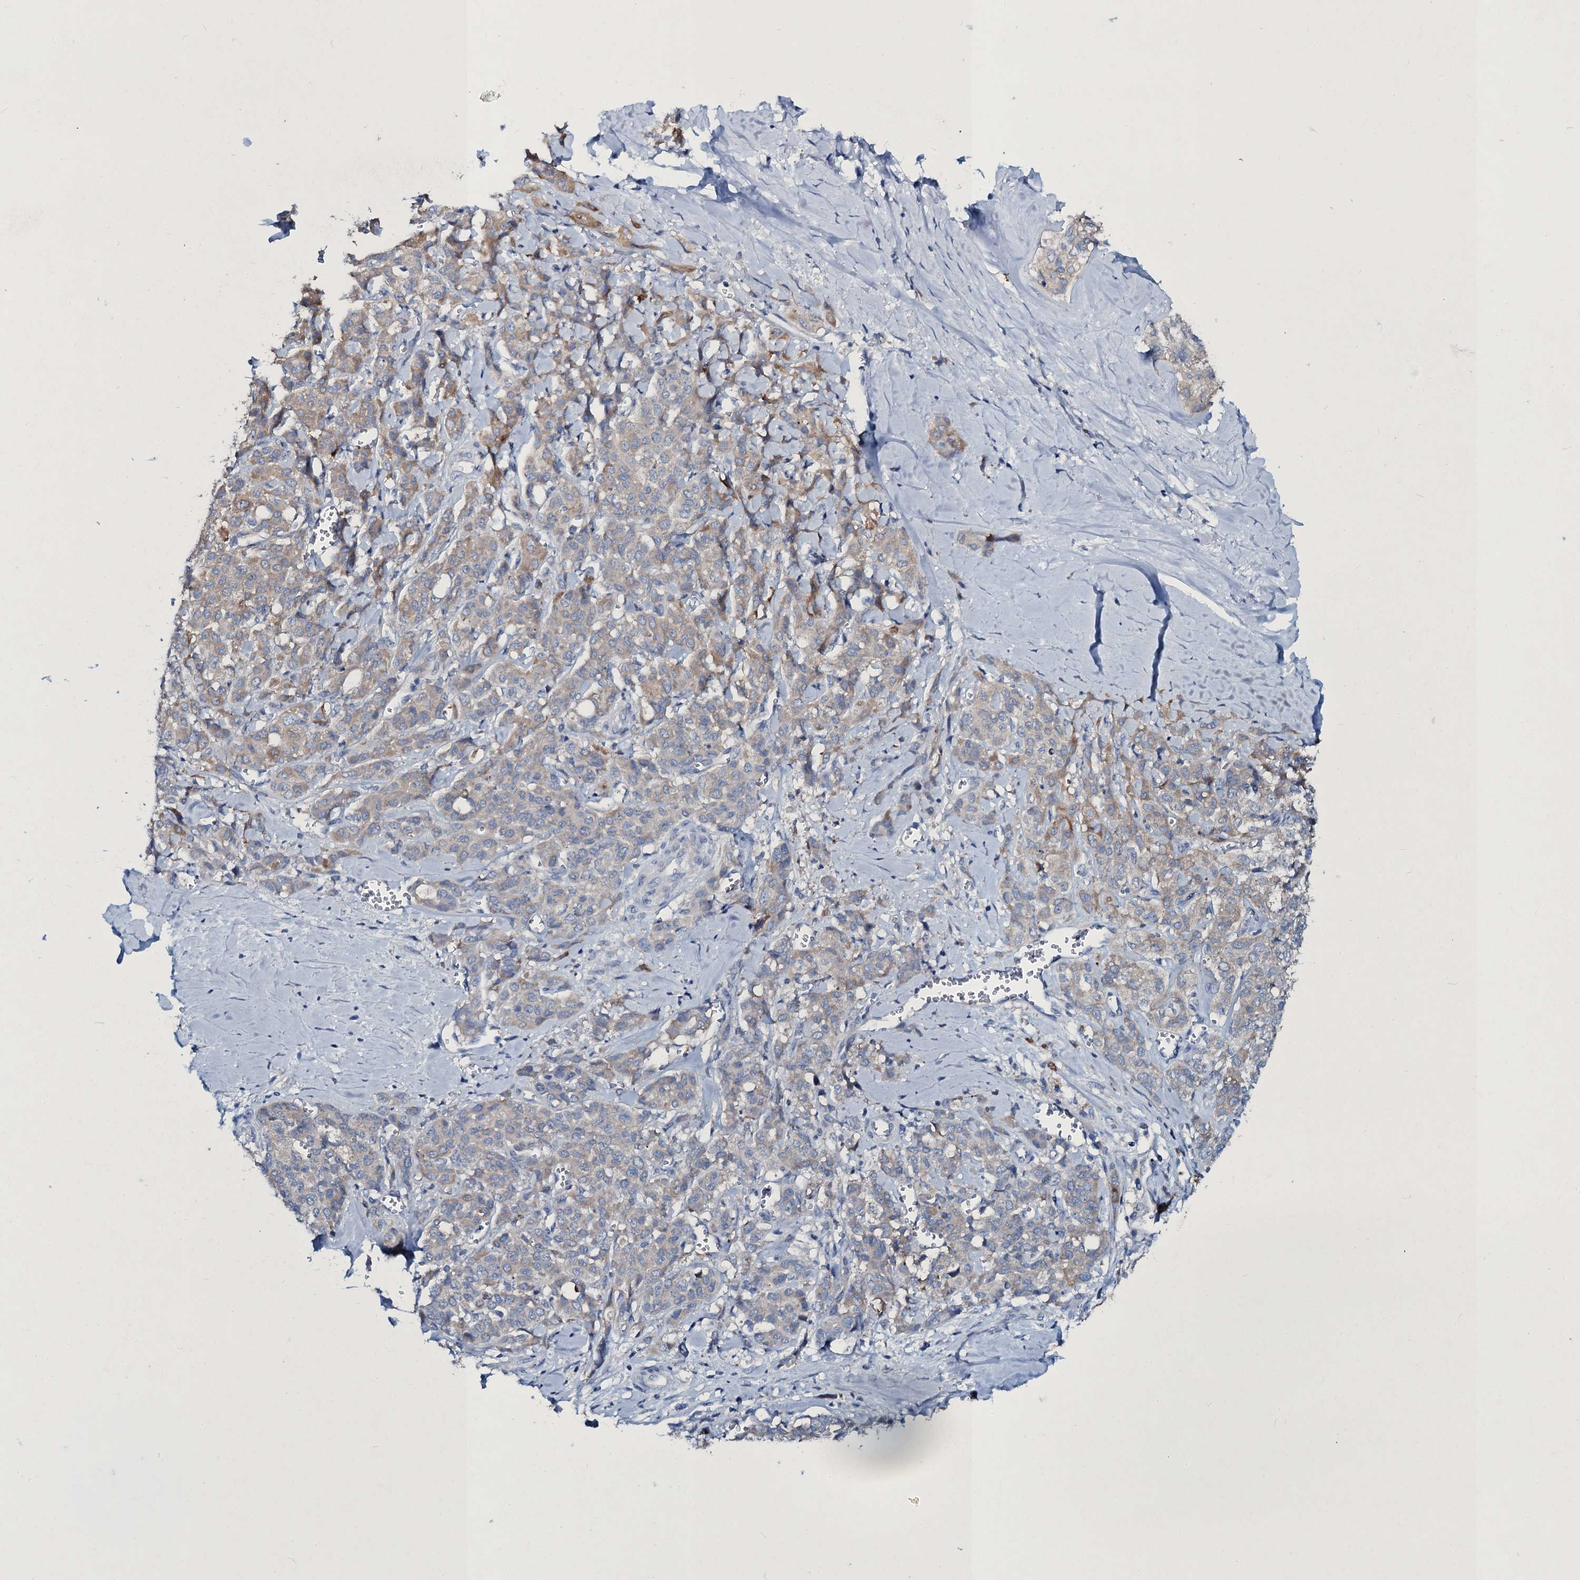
{"staining": {"intensity": "weak", "quantity": "<25%", "location": "cytoplasmic/membranous"}, "tissue": "liver cancer", "cell_type": "Tumor cells", "image_type": "cancer", "snomed": [{"axis": "morphology", "description": "Cholangiocarcinoma"}, {"axis": "topography", "description": "Liver"}], "caption": "A high-resolution histopathology image shows immunohistochemistry staining of cholangiocarcinoma (liver), which reveals no significant staining in tumor cells.", "gene": "TPGS2", "patient": {"sex": "female", "age": 77}}